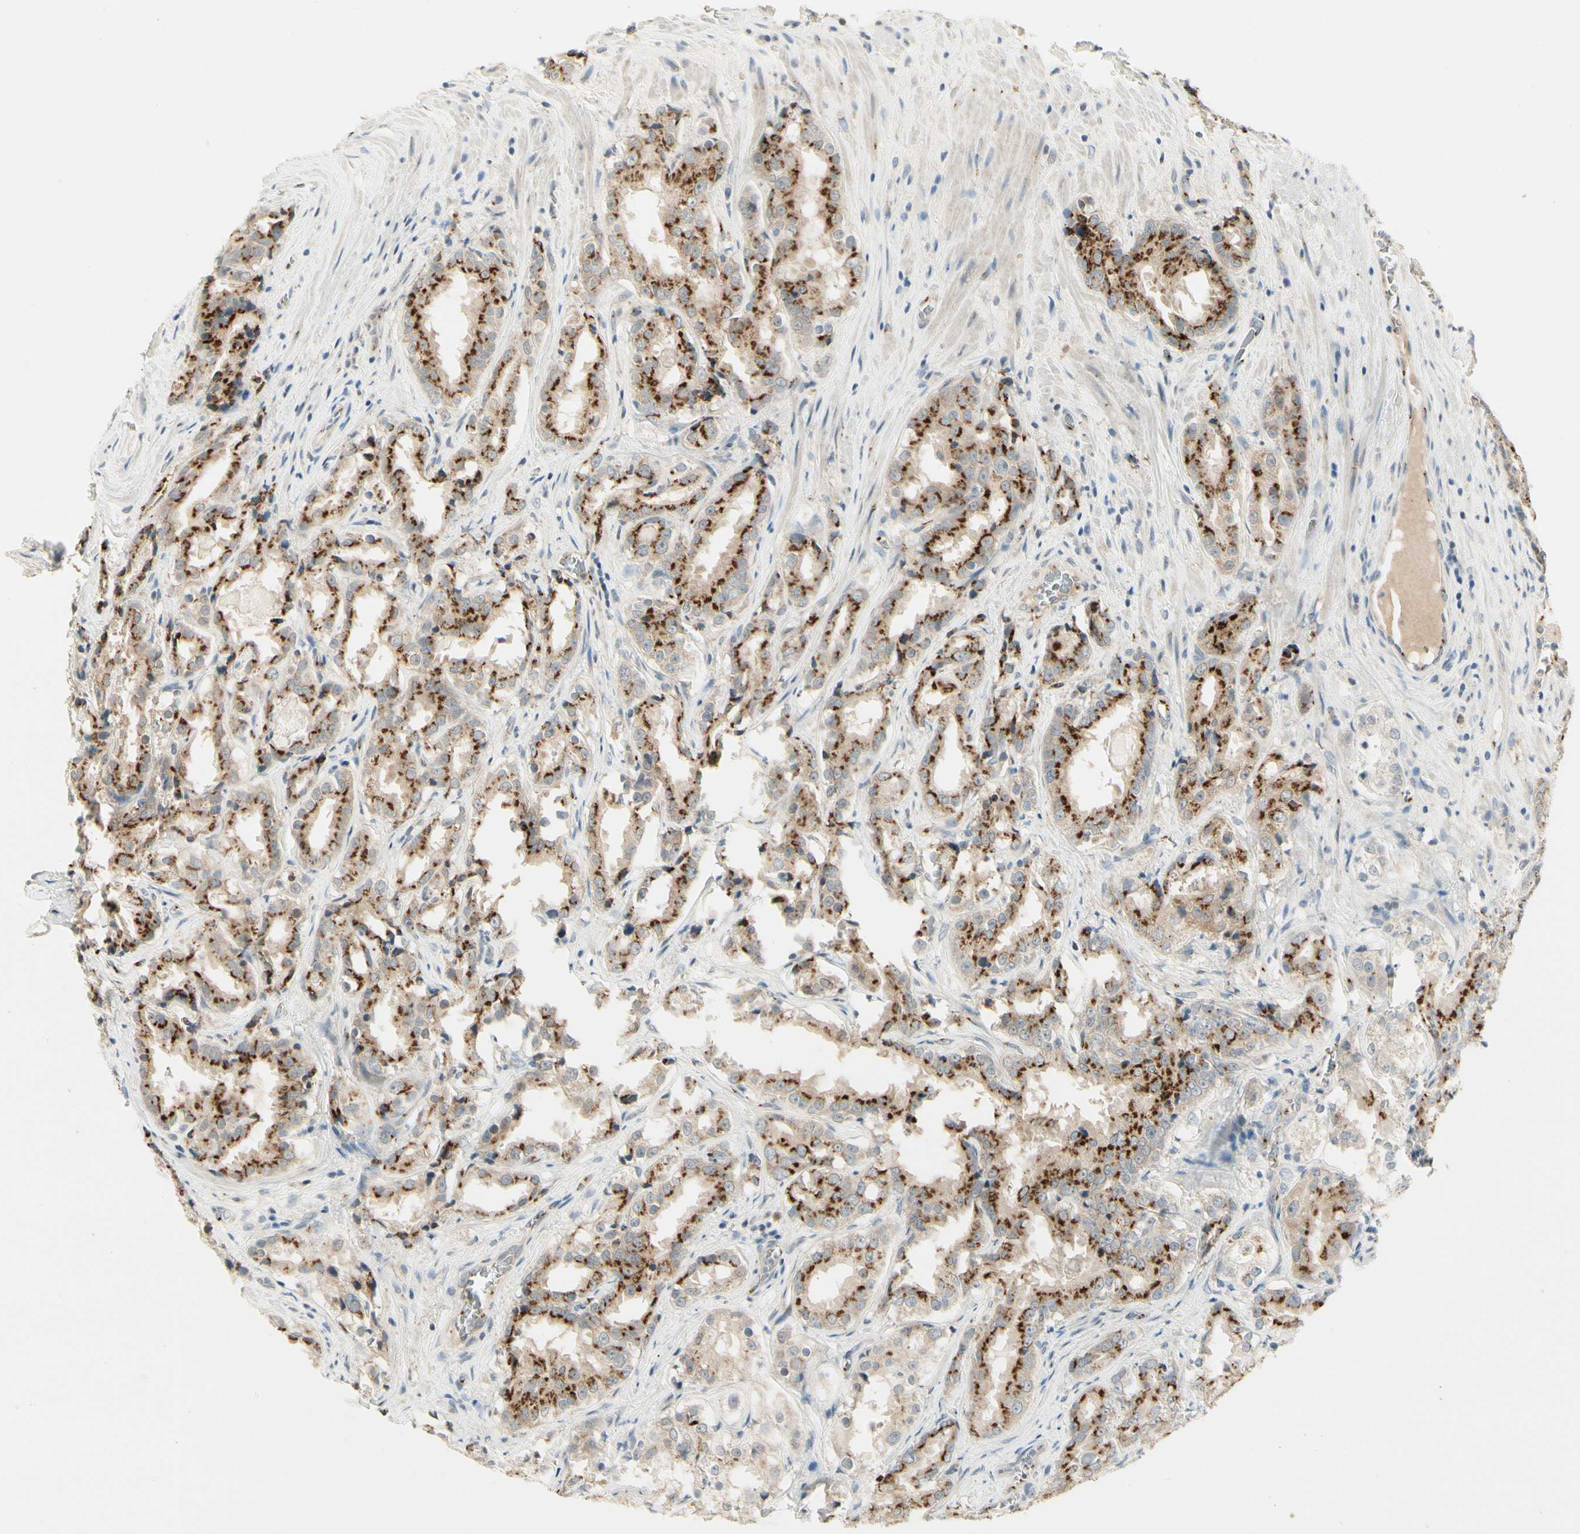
{"staining": {"intensity": "strong", "quantity": ">75%", "location": "cytoplasmic/membranous"}, "tissue": "prostate cancer", "cell_type": "Tumor cells", "image_type": "cancer", "snomed": [{"axis": "morphology", "description": "Adenocarcinoma, High grade"}, {"axis": "topography", "description": "Prostate"}], "caption": "A histopathology image of prostate cancer stained for a protein displays strong cytoplasmic/membranous brown staining in tumor cells. (IHC, brightfield microscopy, high magnification).", "gene": "MANSC1", "patient": {"sex": "male", "age": 73}}